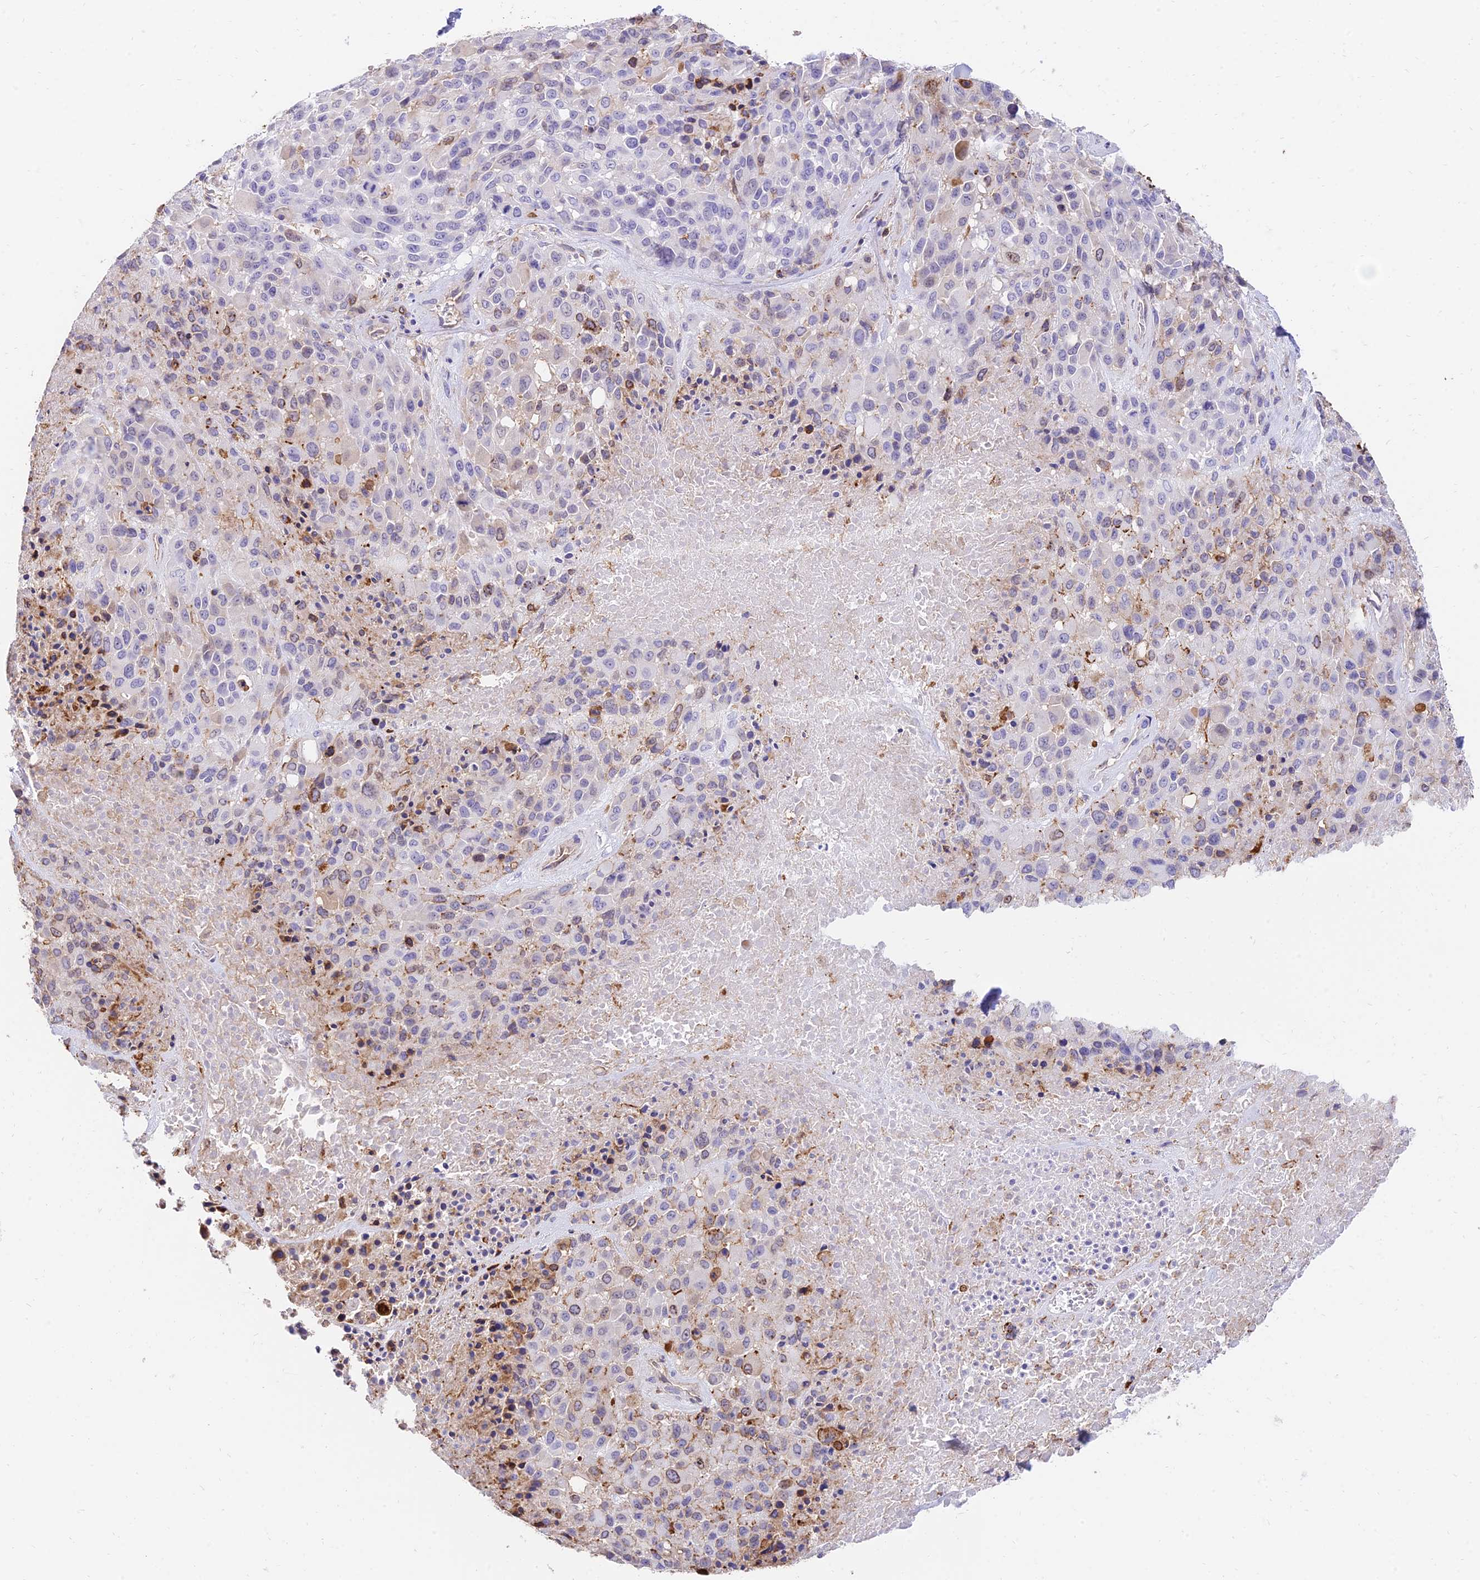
{"staining": {"intensity": "negative", "quantity": "none", "location": "none"}, "tissue": "melanoma", "cell_type": "Tumor cells", "image_type": "cancer", "snomed": [{"axis": "morphology", "description": "Malignant melanoma, Metastatic site"}, {"axis": "topography", "description": "Skin"}], "caption": "Image shows no protein positivity in tumor cells of malignant melanoma (metastatic site) tissue. (DAB (3,3'-diaminobenzidine) immunohistochemistry, high magnification).", "gene": "SREK1IP1", "patient": {"sex": "female", "age": 81}}